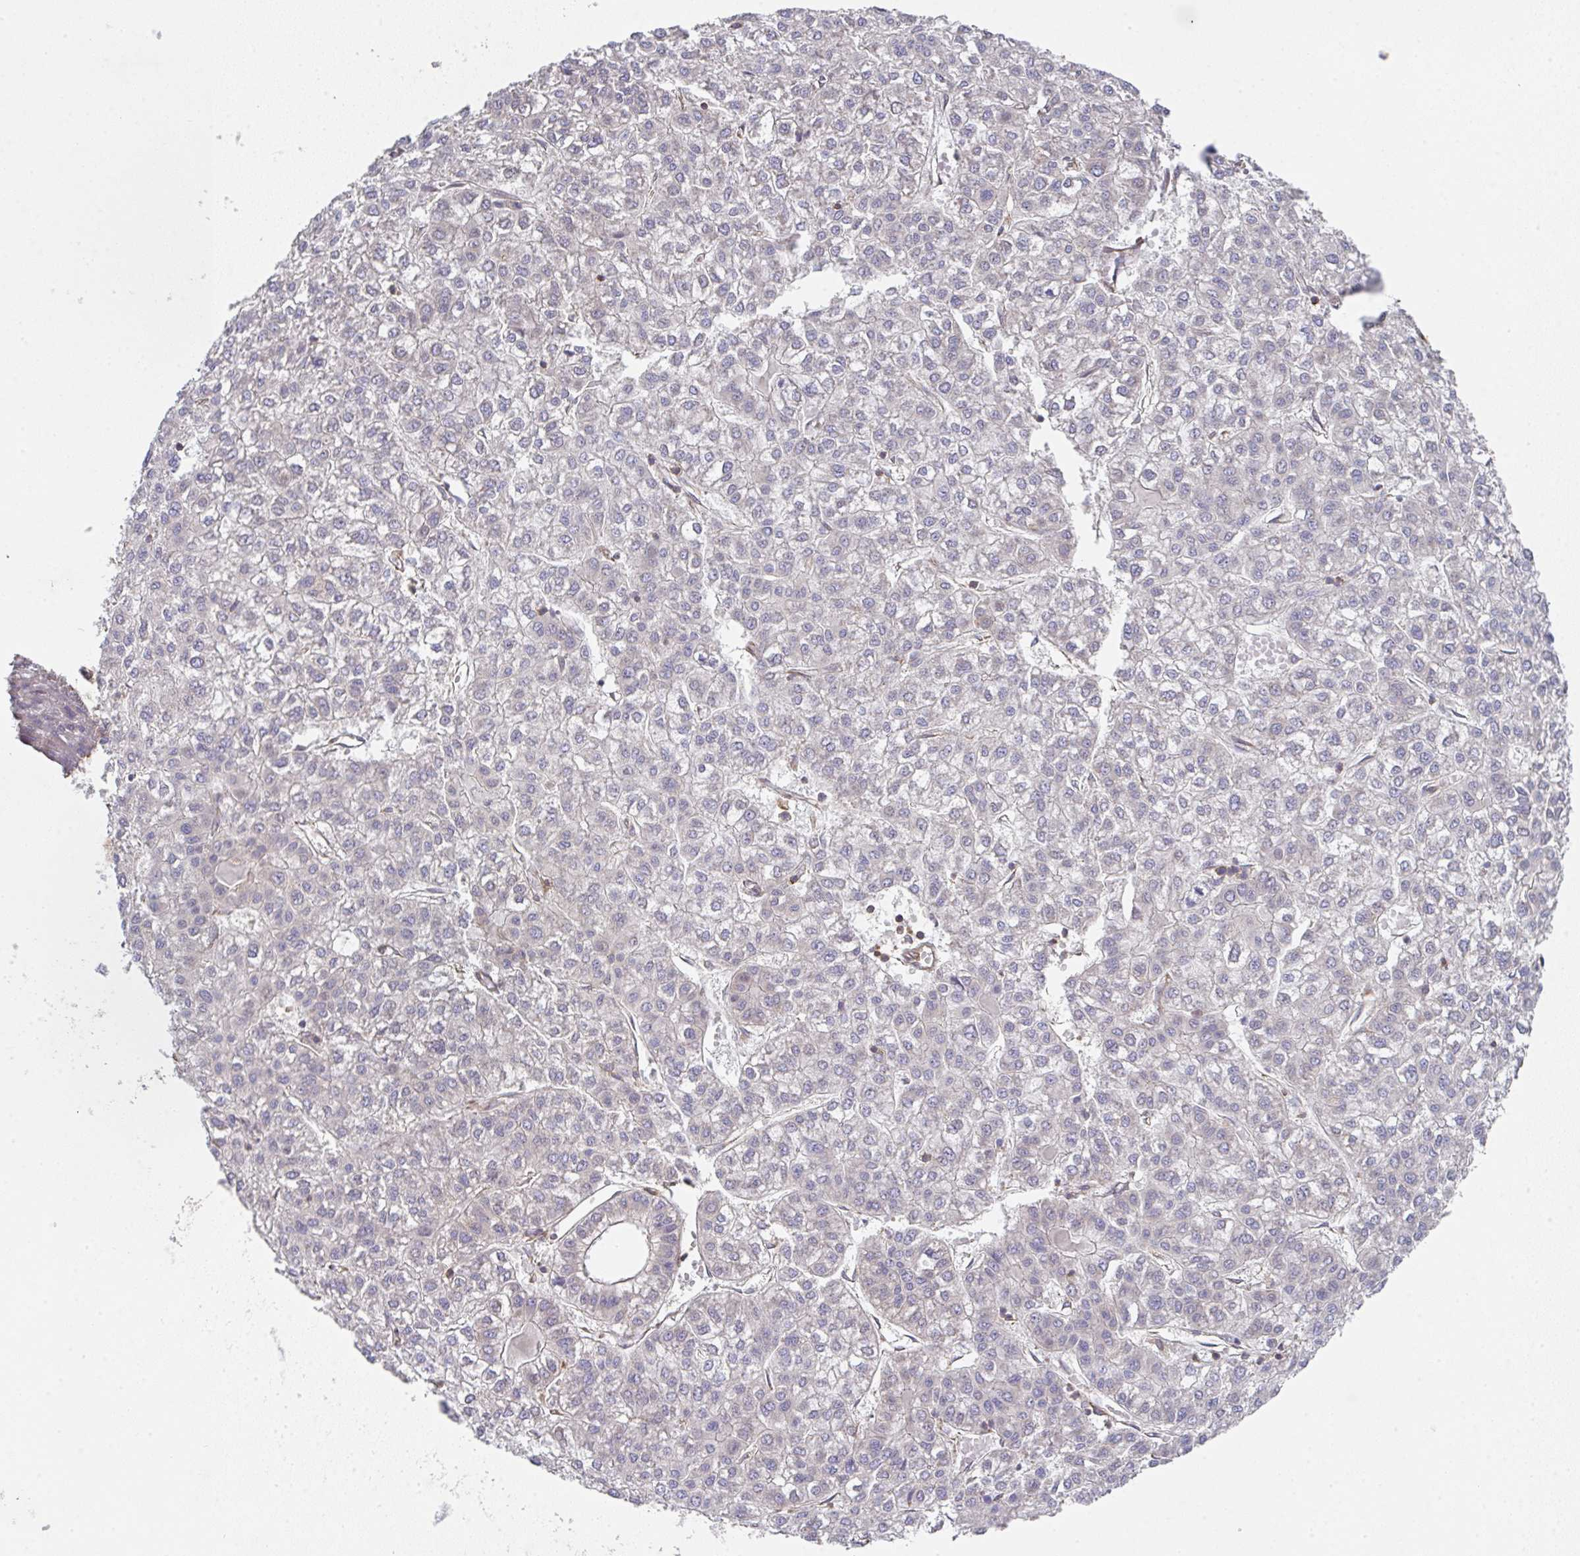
{"staining": {"intensity": "negative", "quantity": "none", "location": "none"}, "tissue": "liver cancer", "cell_type": "Tumor cells", "image_type": "cancer", "snomed": [{"axis": "morphology", "description": "Carcinoma, Hepatocellular, NOS"}, {"axis": "topography", "description": "Liver"}], "caption": "High power microscopy histopathology image of an IHC micrograph of liver hepatocellular carcinoma, revealing no significant positivity in tumor cells. (DAB (3,3'-diaminobenzidine) immunohistochemistry (IHC), high magnification).", "gene": "TMEM229A", "patient": {"sex": "female", "age": 43}}